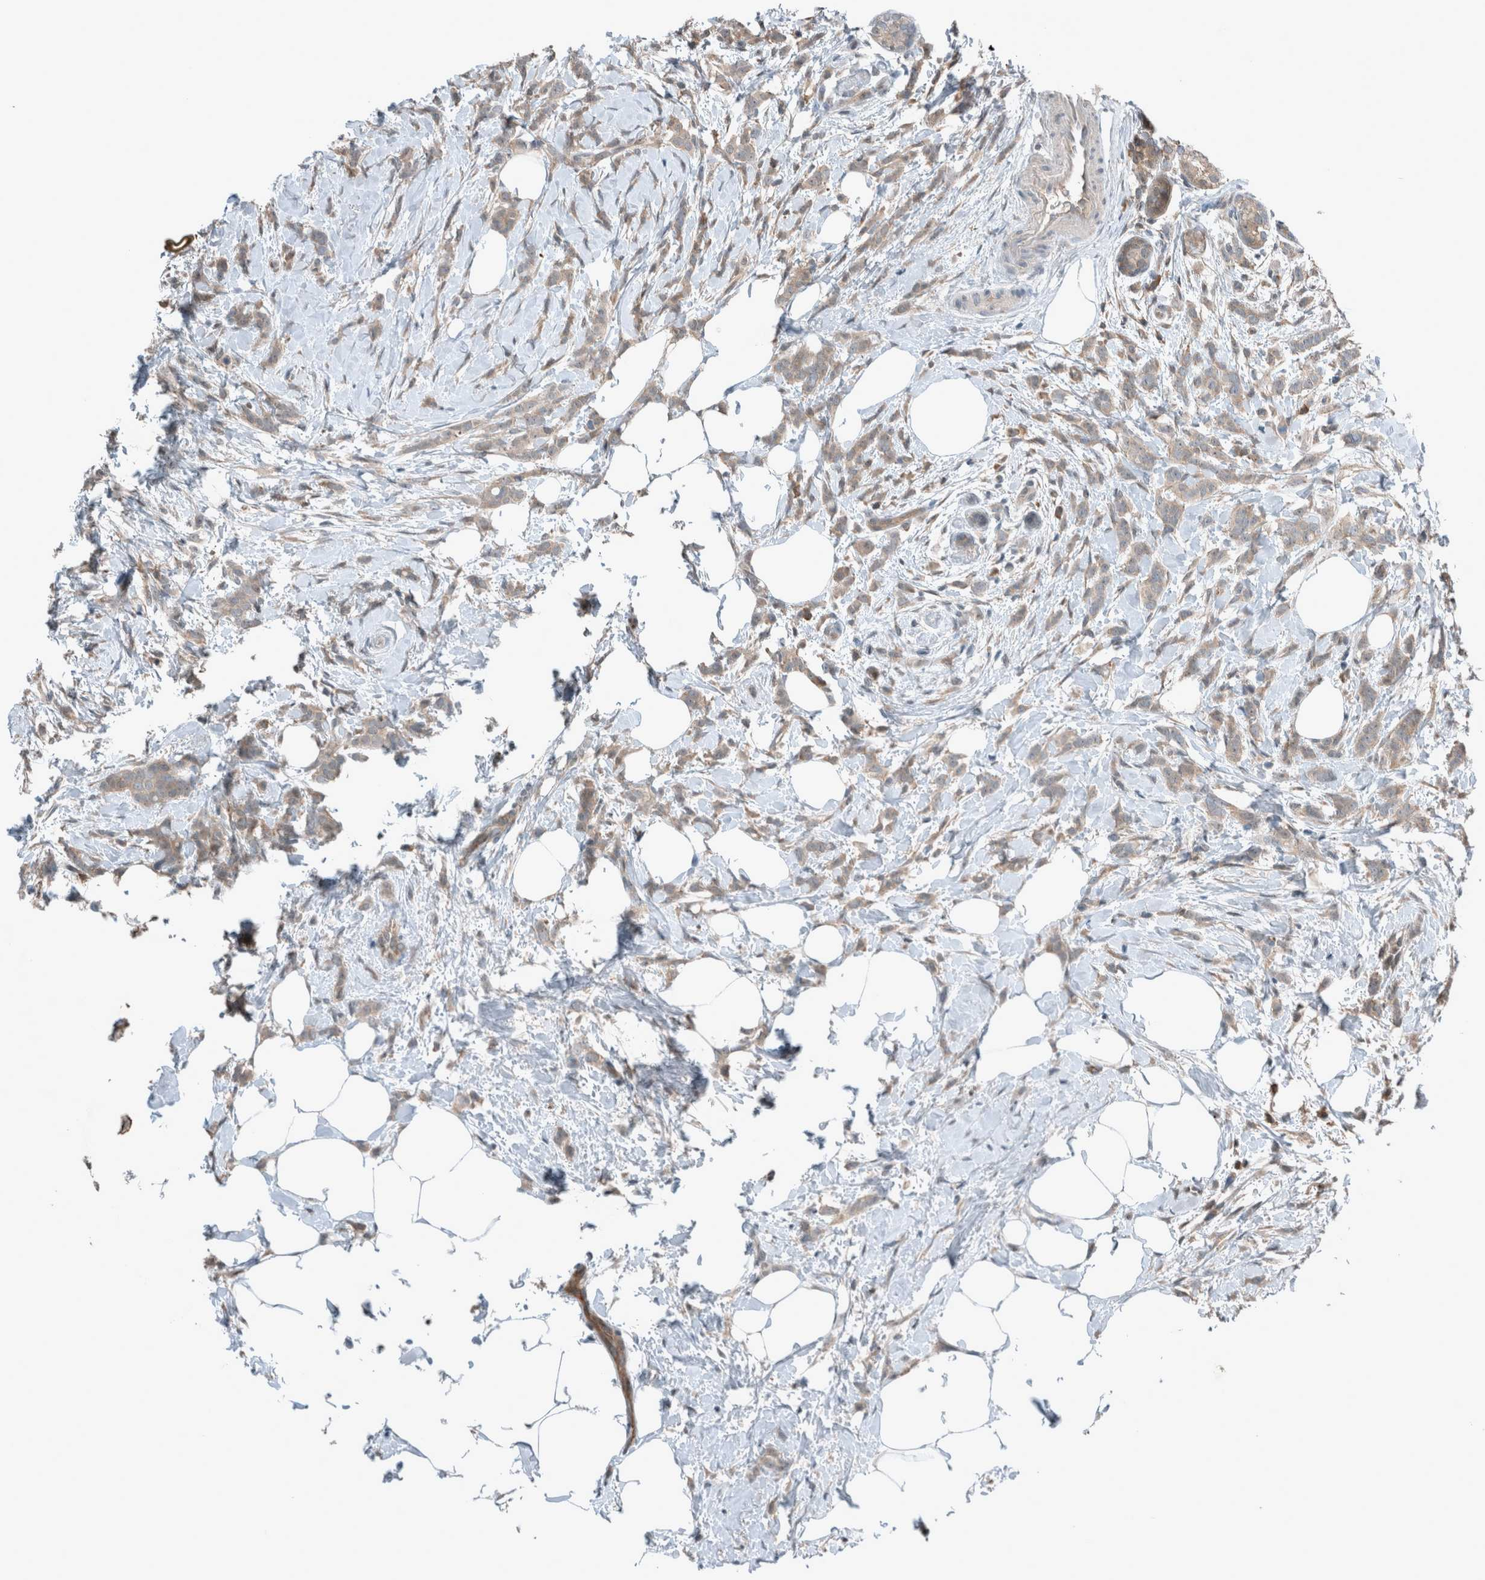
{"staining": {"intensity": "weak", "quantity": ">75%", "location": "cytoplasmic/membranous"}, "tissue": "breast cancer", "cell_type": "Tumor cells", "image_type": "cancer", "snomed": [{"axis": "morphology", "description": "Lobular carcinoma, in situ"}, {"axis": "morphology", "description": "Lobular carcinoma"}, {"axis": "topography", "description": "Breast"}], "caption": "Breast cancer stained for a protein reveals weak cytoplasmic/membranous positivity in tumor cells.", "gene": "RALGDS", "patient": {"sex": "female", "age": 41}}